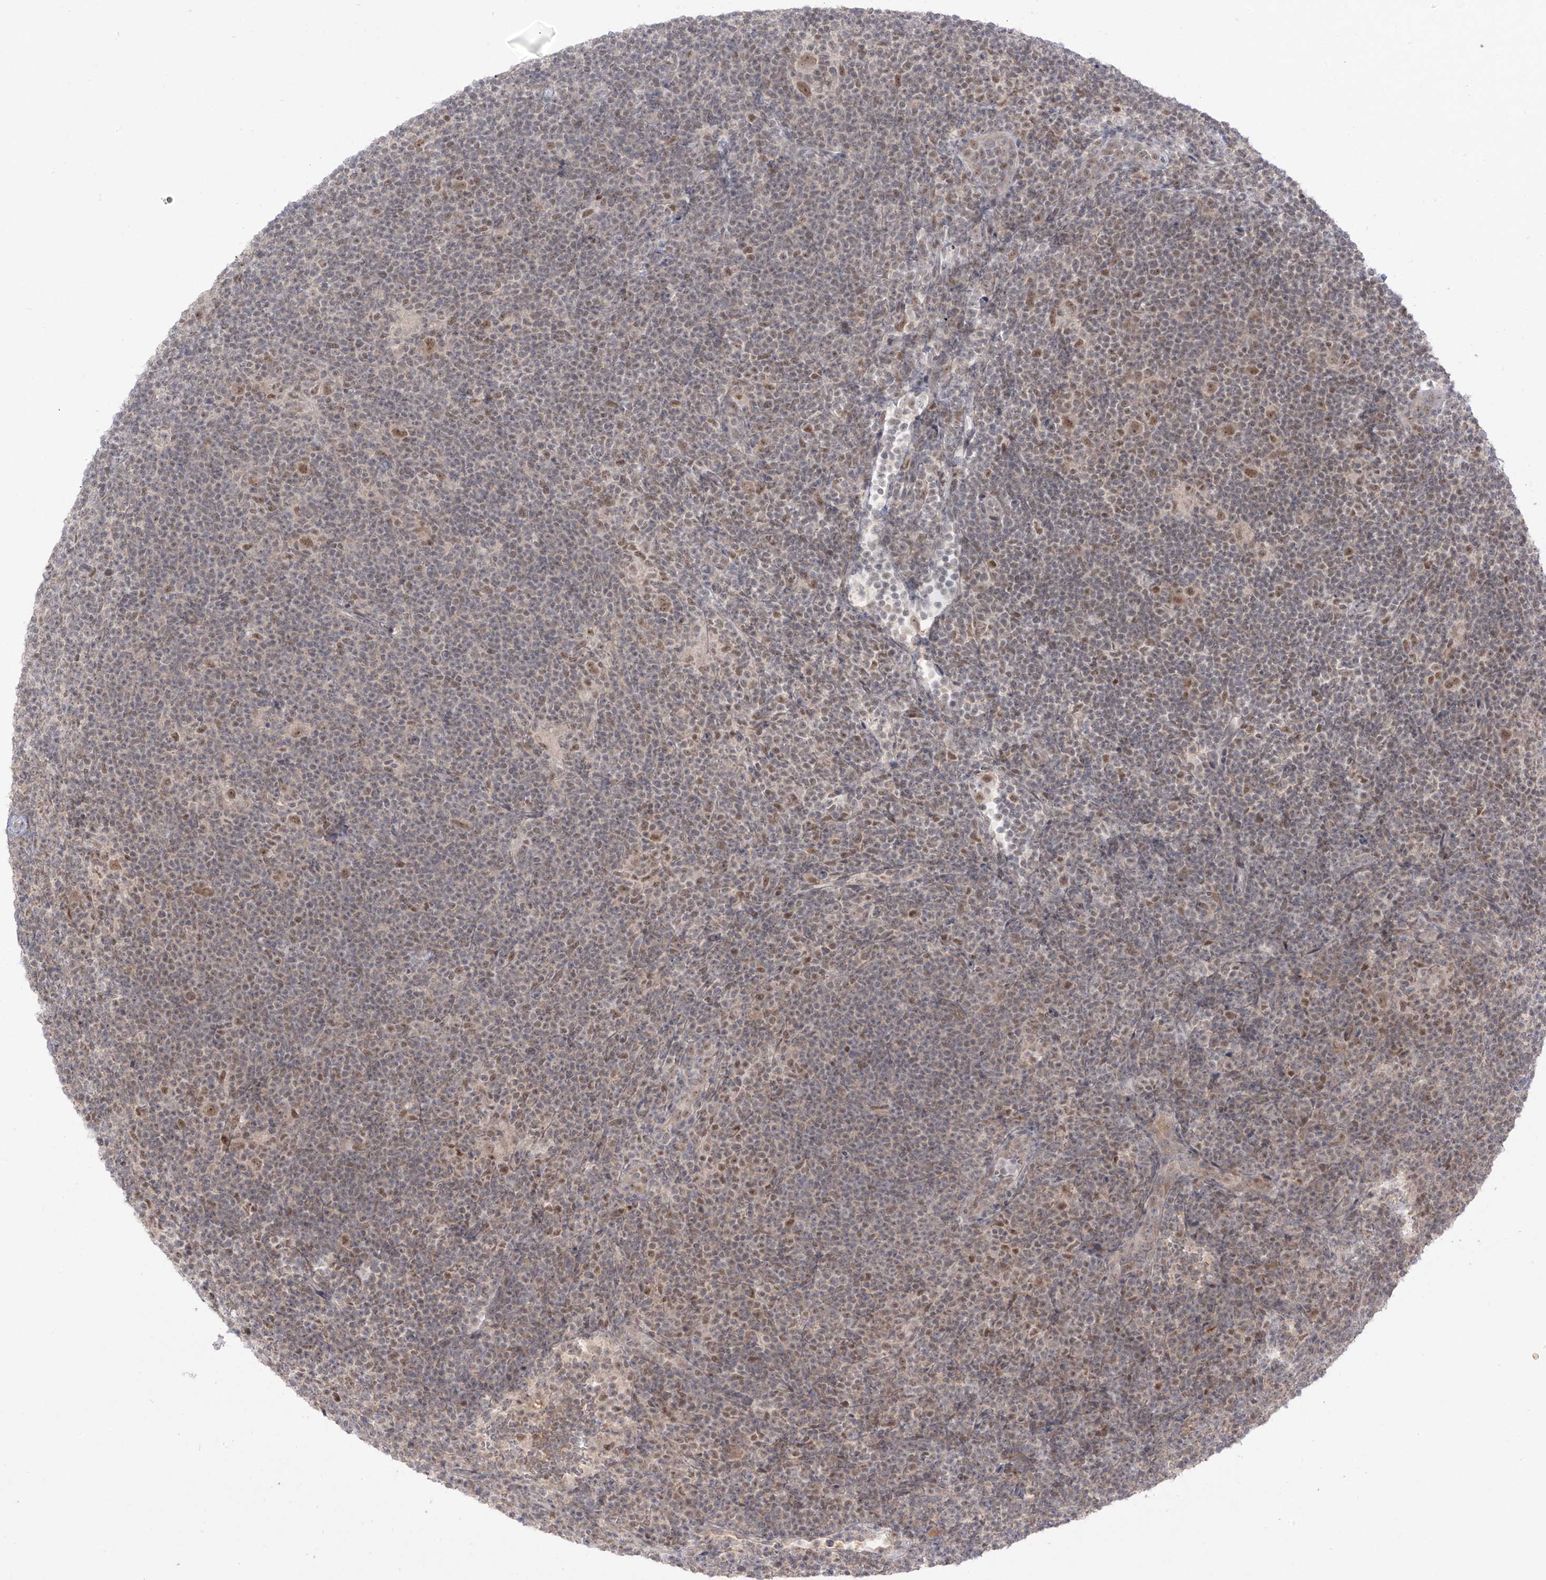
{"staining": {"intensity": "moderate", "quantity": ">75%", "location": "nuclear"}, "tissue": "lymphoma", "cell_type": "Tumor cells", "image_type": "cancer", "snomed": [{"axis": "morphology", "description": "Hodgkin's disease, NOS"}, {"axis": "topography", "description": "Lymph node"}], "caption": "Immunohistochemical staining of human lymphoma exhibits medium levels of moderate nuclear protein expression in about >75% of tumor cells.", "gene": "OGT", "patient": {"sex": "female", "age": 57}}